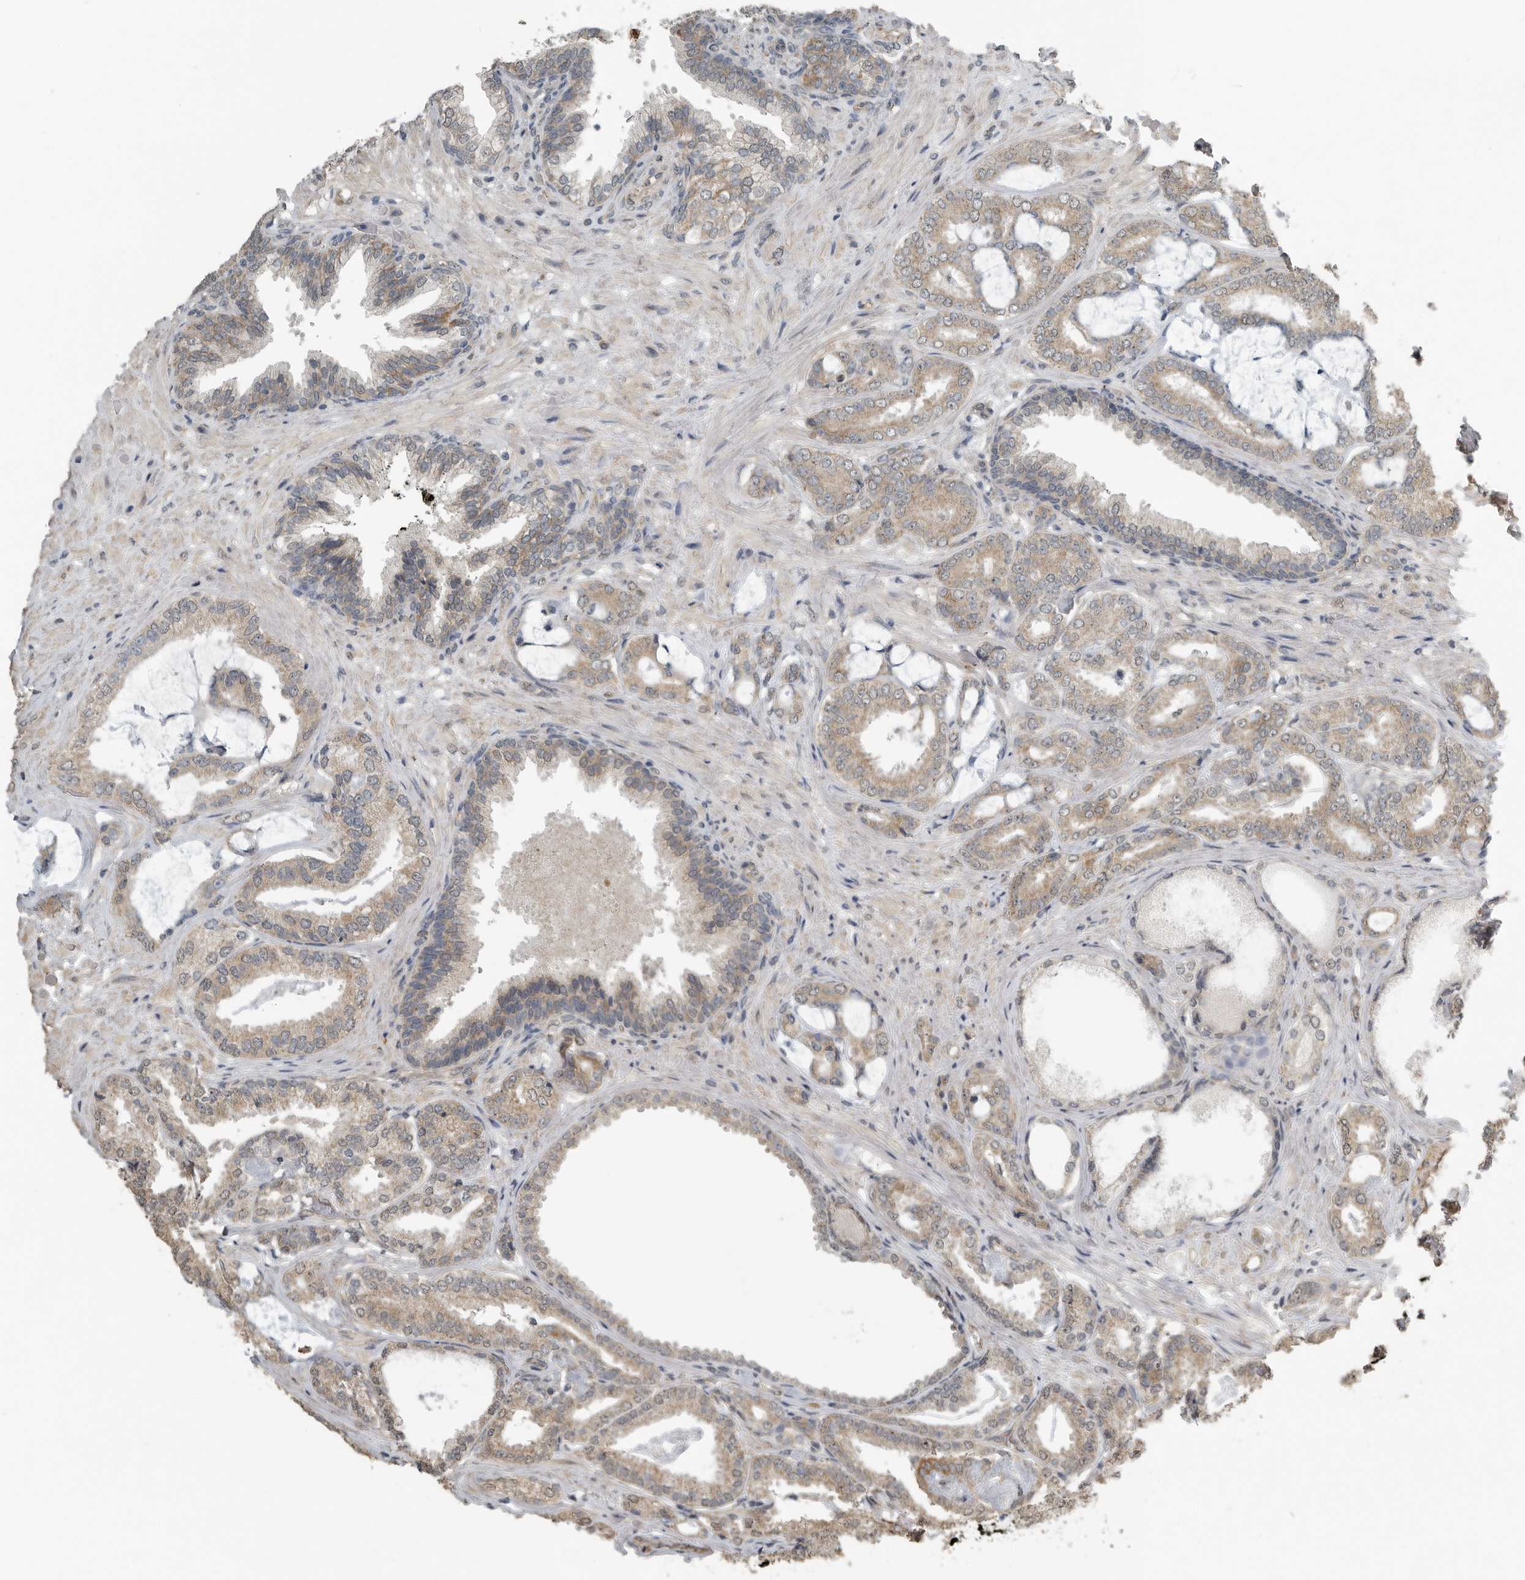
{"staining": {"intensity": "weak", "quantity": ">75%", "location": "cytoplasmic/membranous"}, "tissue": "prostate cancer", "cell_type": "Tumor cells", "image_type": "cancer", "snomed": [{"axis": "morphology", "description": "Adenocarcinoma, Low grade"}, {"axis": "topography", "description": "Prostate"}], "caption": "Immunohistochemical staining of prostate cancer displays low levels of weak cytoplasmic/membranous staining in about >75% of tumor cells. The staining was performed using DAB, with brown indicating positive protein expression. Nuclei are stained blue with hematoxylin.", "gene": "AFAP1", "patient": {"sex": "male", "age": 71}}